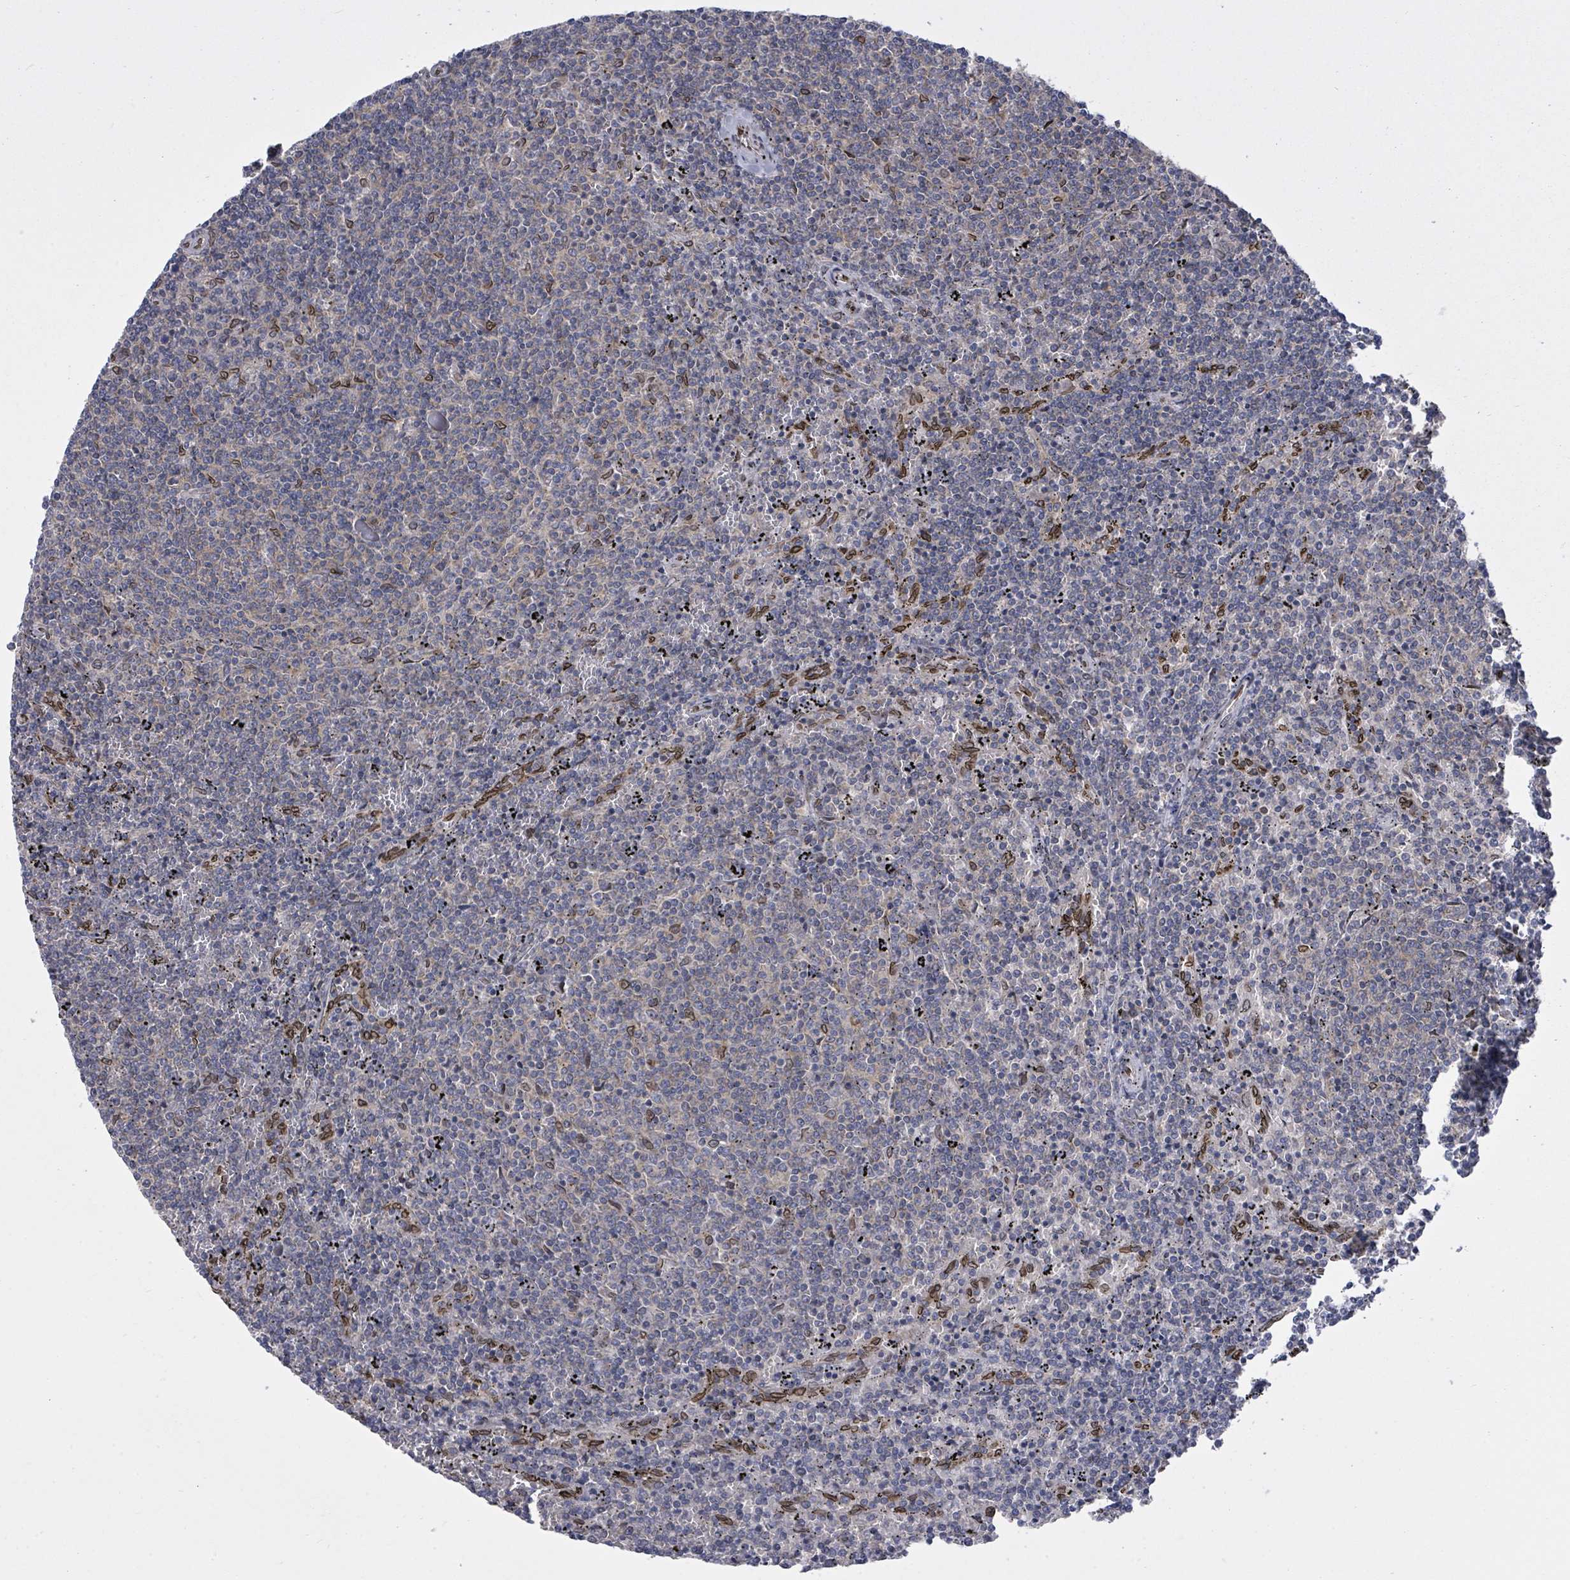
{"staining": {"intensity": "negative", "quantity": "none", "location": "none"}, "tissue": "lymphoma", "cell_type": "Tumor cells", "image_type": "cancer", "snomed": [{"axis": "morphology", "description": "Malignant lymphoma, non-Hodgkin's type, Low grade"}, {"axis": "topography", "description": "Spleen"}], "caption": "IHC of human low-grade malignant lymphoma, non-Hodgkin's type displays no expression in tumor cells.", "gene": "ARFGAP1", "patient": {"sex": "female", "age": 50}}